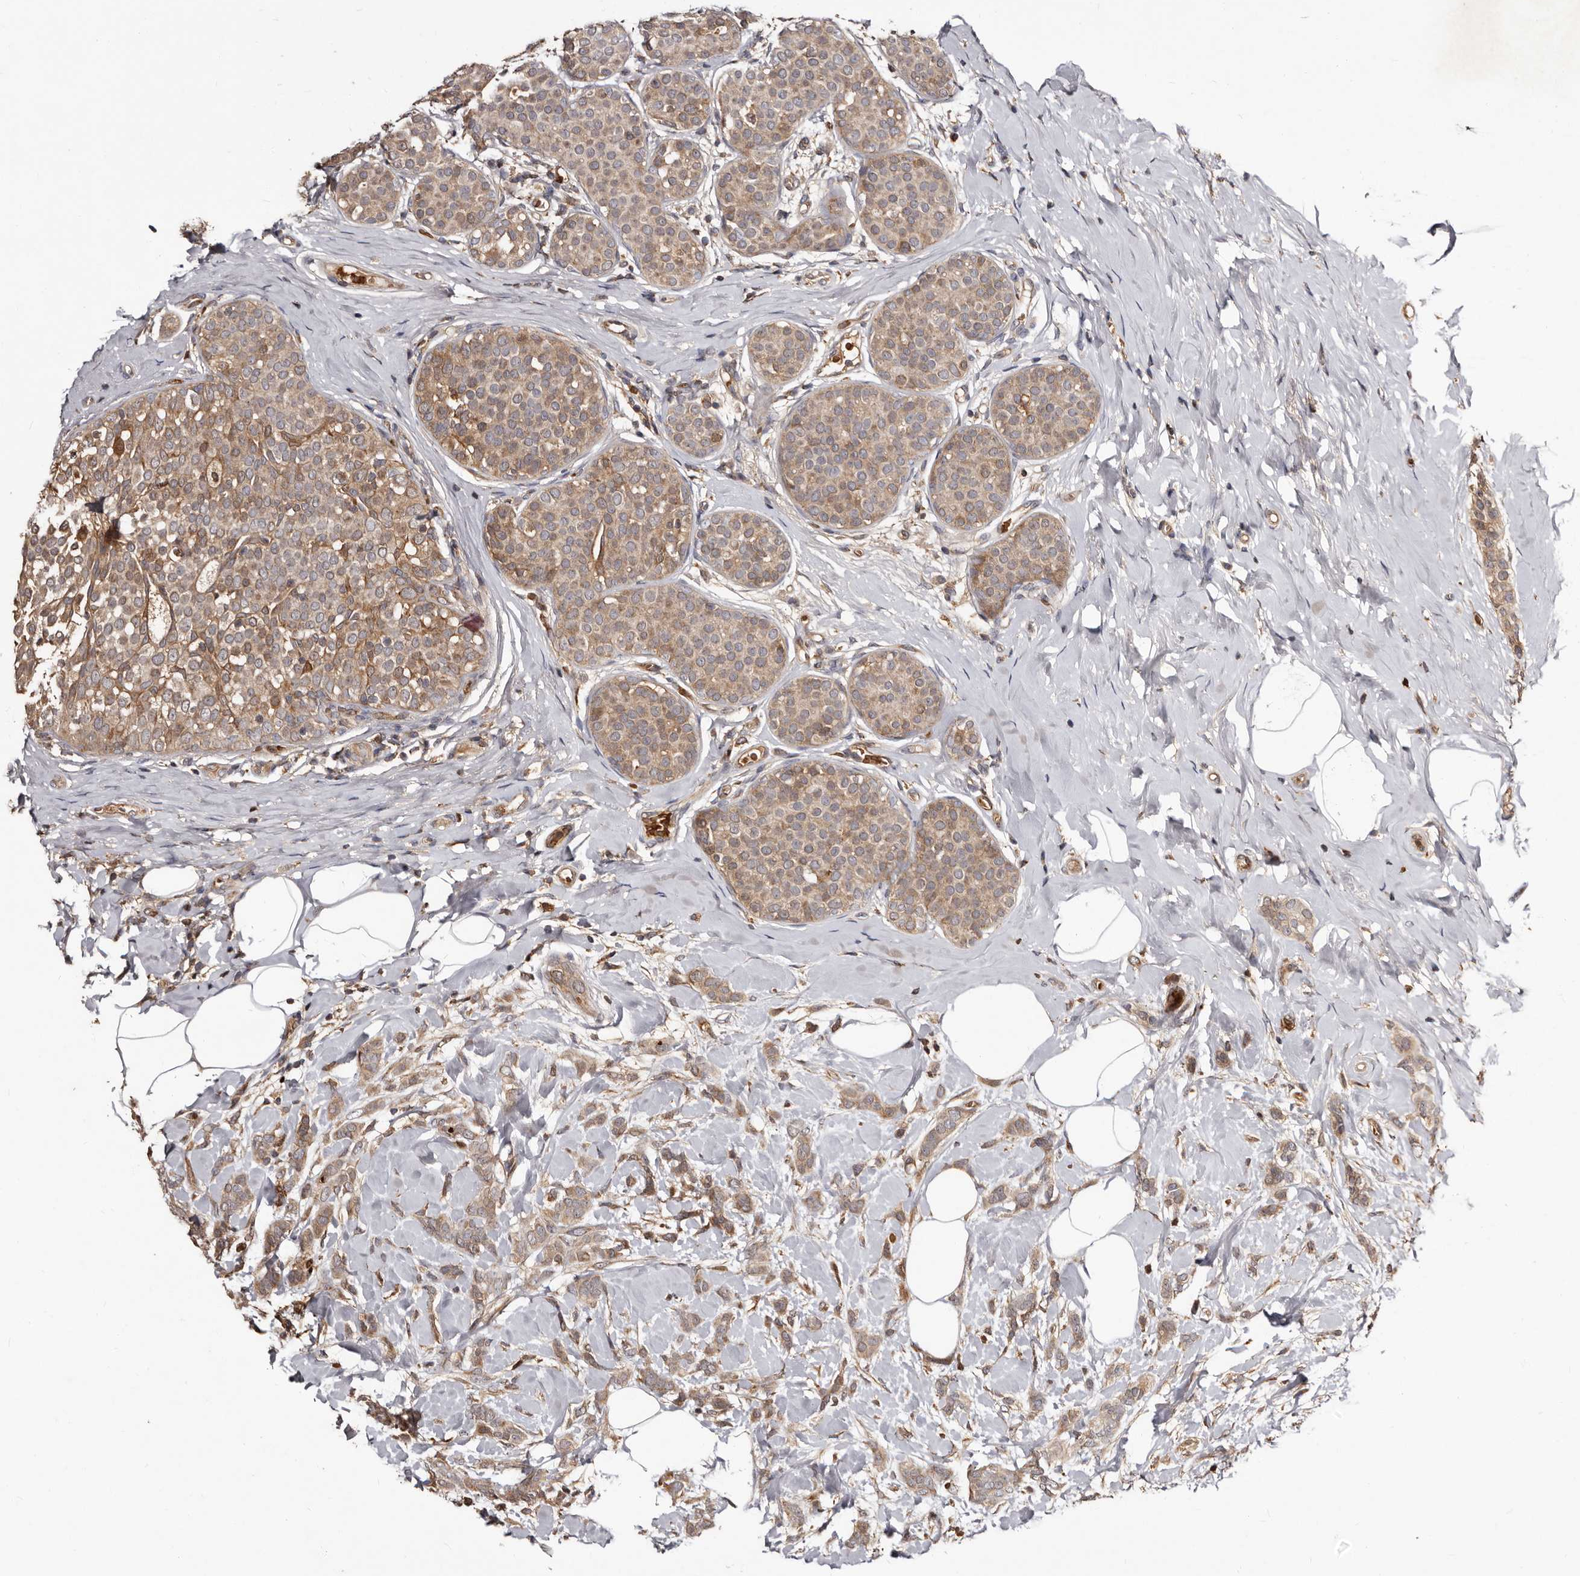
{"staining": {"intensity": "moderate", "quantity": ">75%", "location": "cytoplasmic/membranous"}, "tissue": "breast cancer", "cell_type": "Tumor cells", "image_type": "cancer", "snomed": [{"axis": "morphology", "description": "Lobular carcinoma, in situ"}, {"axis": "morphology", "description": "Lobular carcinoma"}, {"axis": "topography", "description": "Breast"}], "caption": "DAB (3,3'-diaminobenzidine) immunohistochemical staining of human lobular carcinoma (breast) displays moderate cytoplasmic/membranous protein expression in about >75% of tumor cells.", "gene": "BAX", "patient": {"sex": "female", "age": 41}}